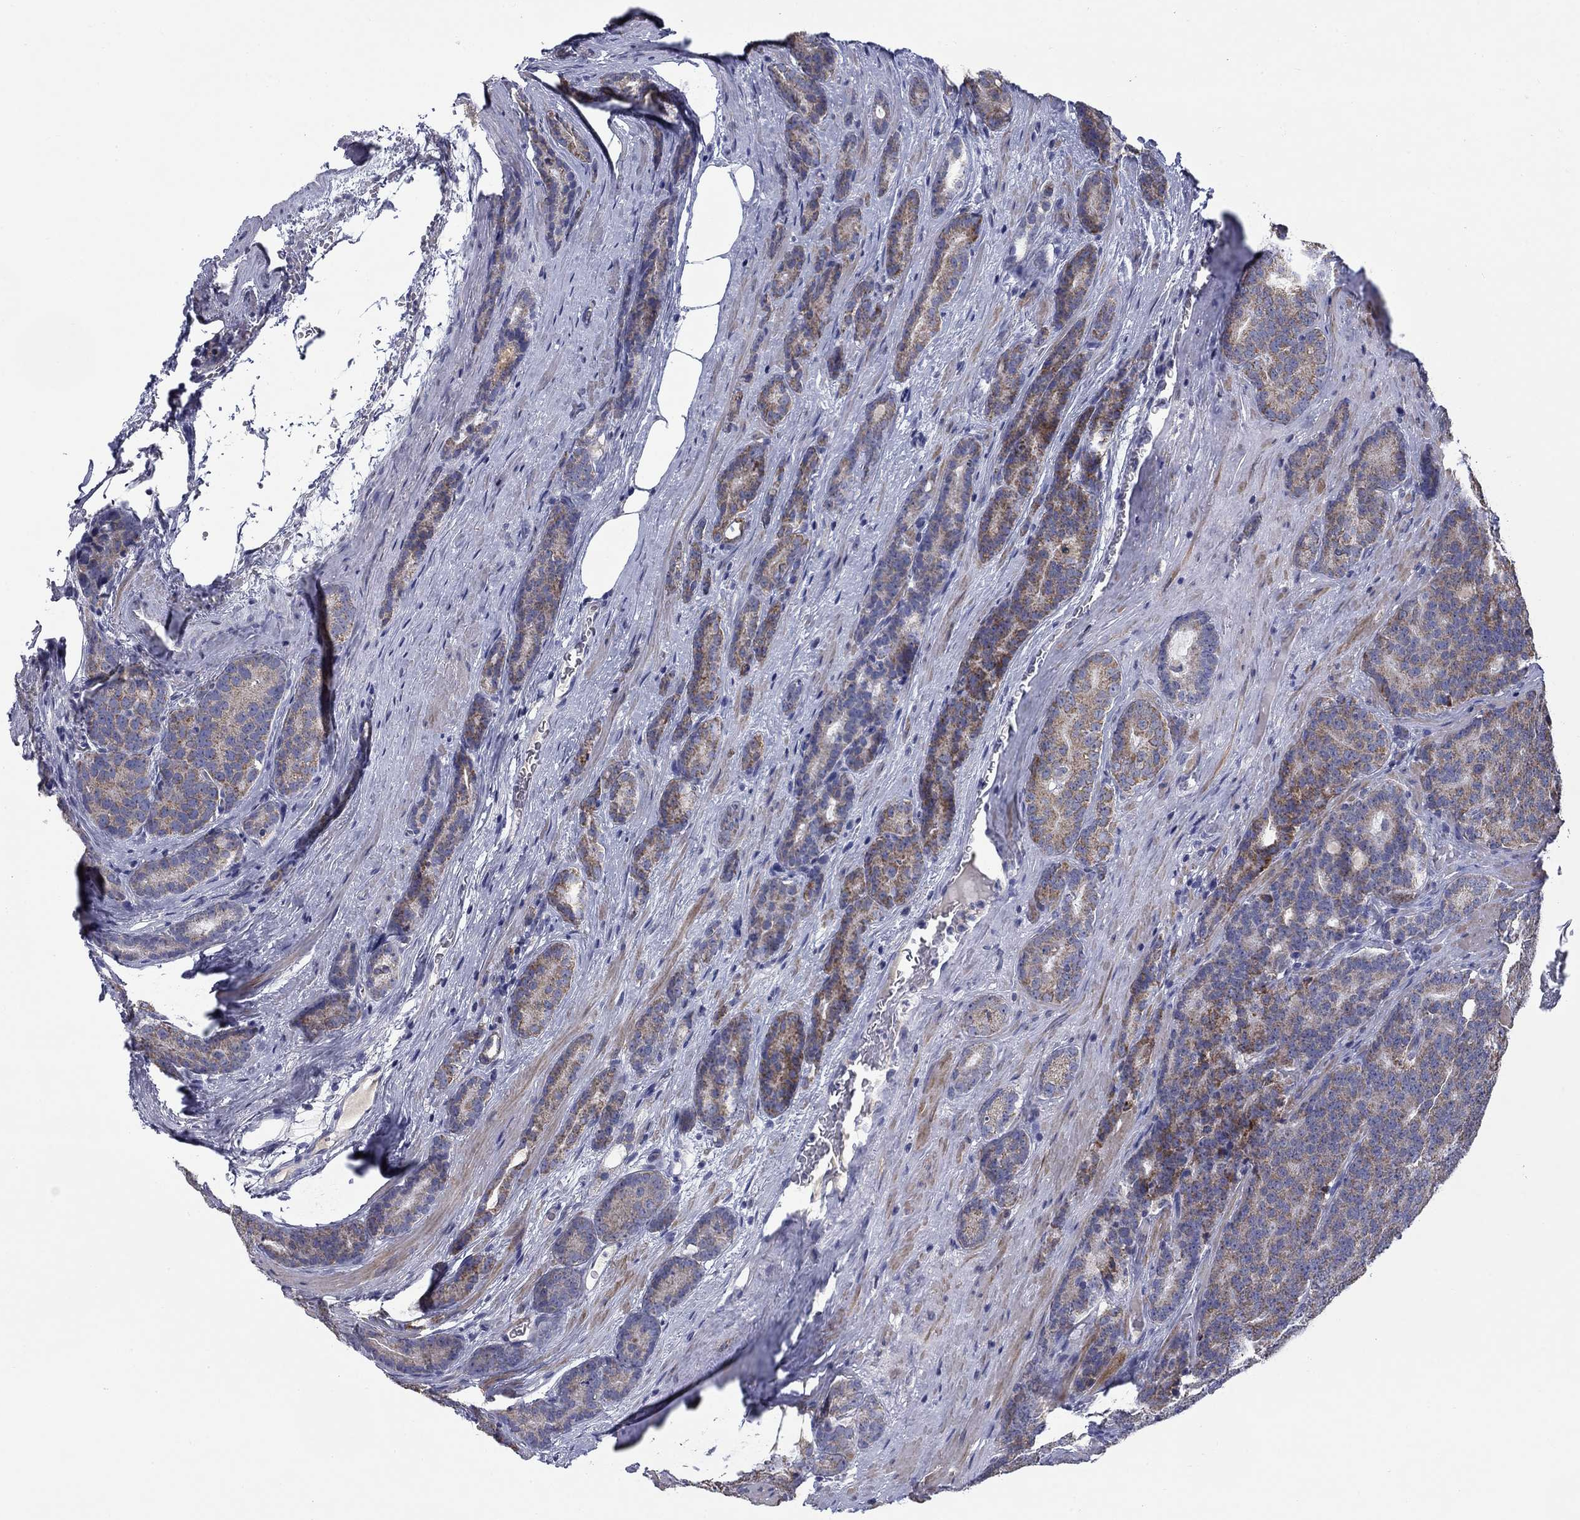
{"staining": {"intensity": "moderate", "quantity": "25%-75%", "location": "cytoplasmic/membranous"}, "tissue": "prostate cancer", "cell_type": "Tumor cells", "image_type": "cancer", "snomed": [{"axis": "morphology", "description": "Adenocarcinoma, NOS"}, {"axis": "topography", "description": "Prostate"}], "caption": "This is a micrograph of IHC staining of adenocarcinoma (prostate), which shows moderate staining in the cytoplasmic/membranous of tumor cells.", "gene": "FRK", "patient": {"sex": "male", "age": 71}}